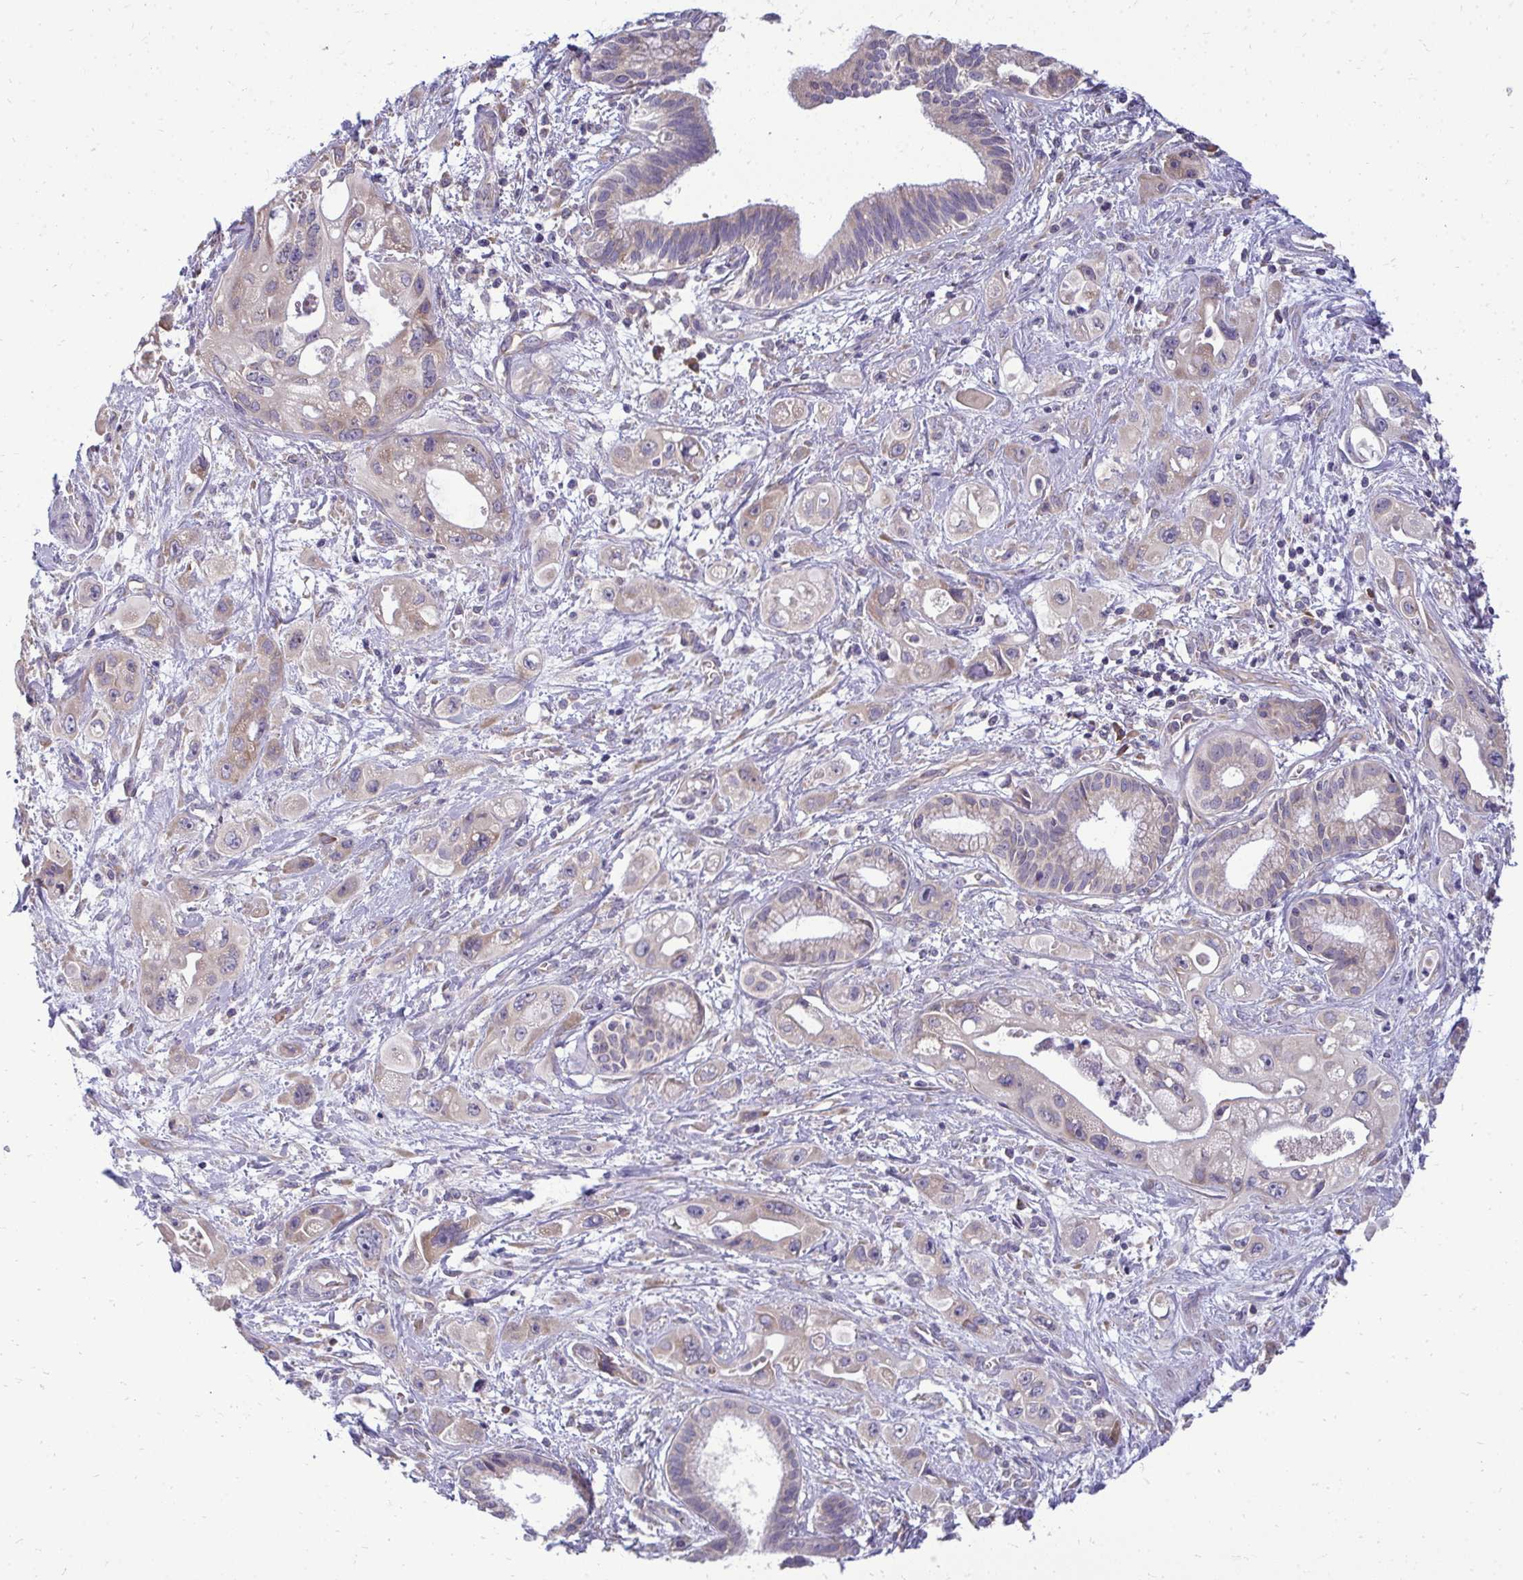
{"staining": {"intensity": "weak", "quantity": "<25%", "location": "cytoplasmic/membranous"}, "tissue": "pancreatic cancer", "cell_type": "Tumor cells", "image_type": "cancer", "snomed": [{"axis": "morphology", "description": "Adenocarcinoma, NOS"}, {"axis": "topography", "description": "Pancreas"}], "caption": "Pancreatic cancer was stained to show a protein in brown. There is no significant positivity in tumor cells.", "gene": "RPLP2", "patient": {"sex": "female", "age": 66}}